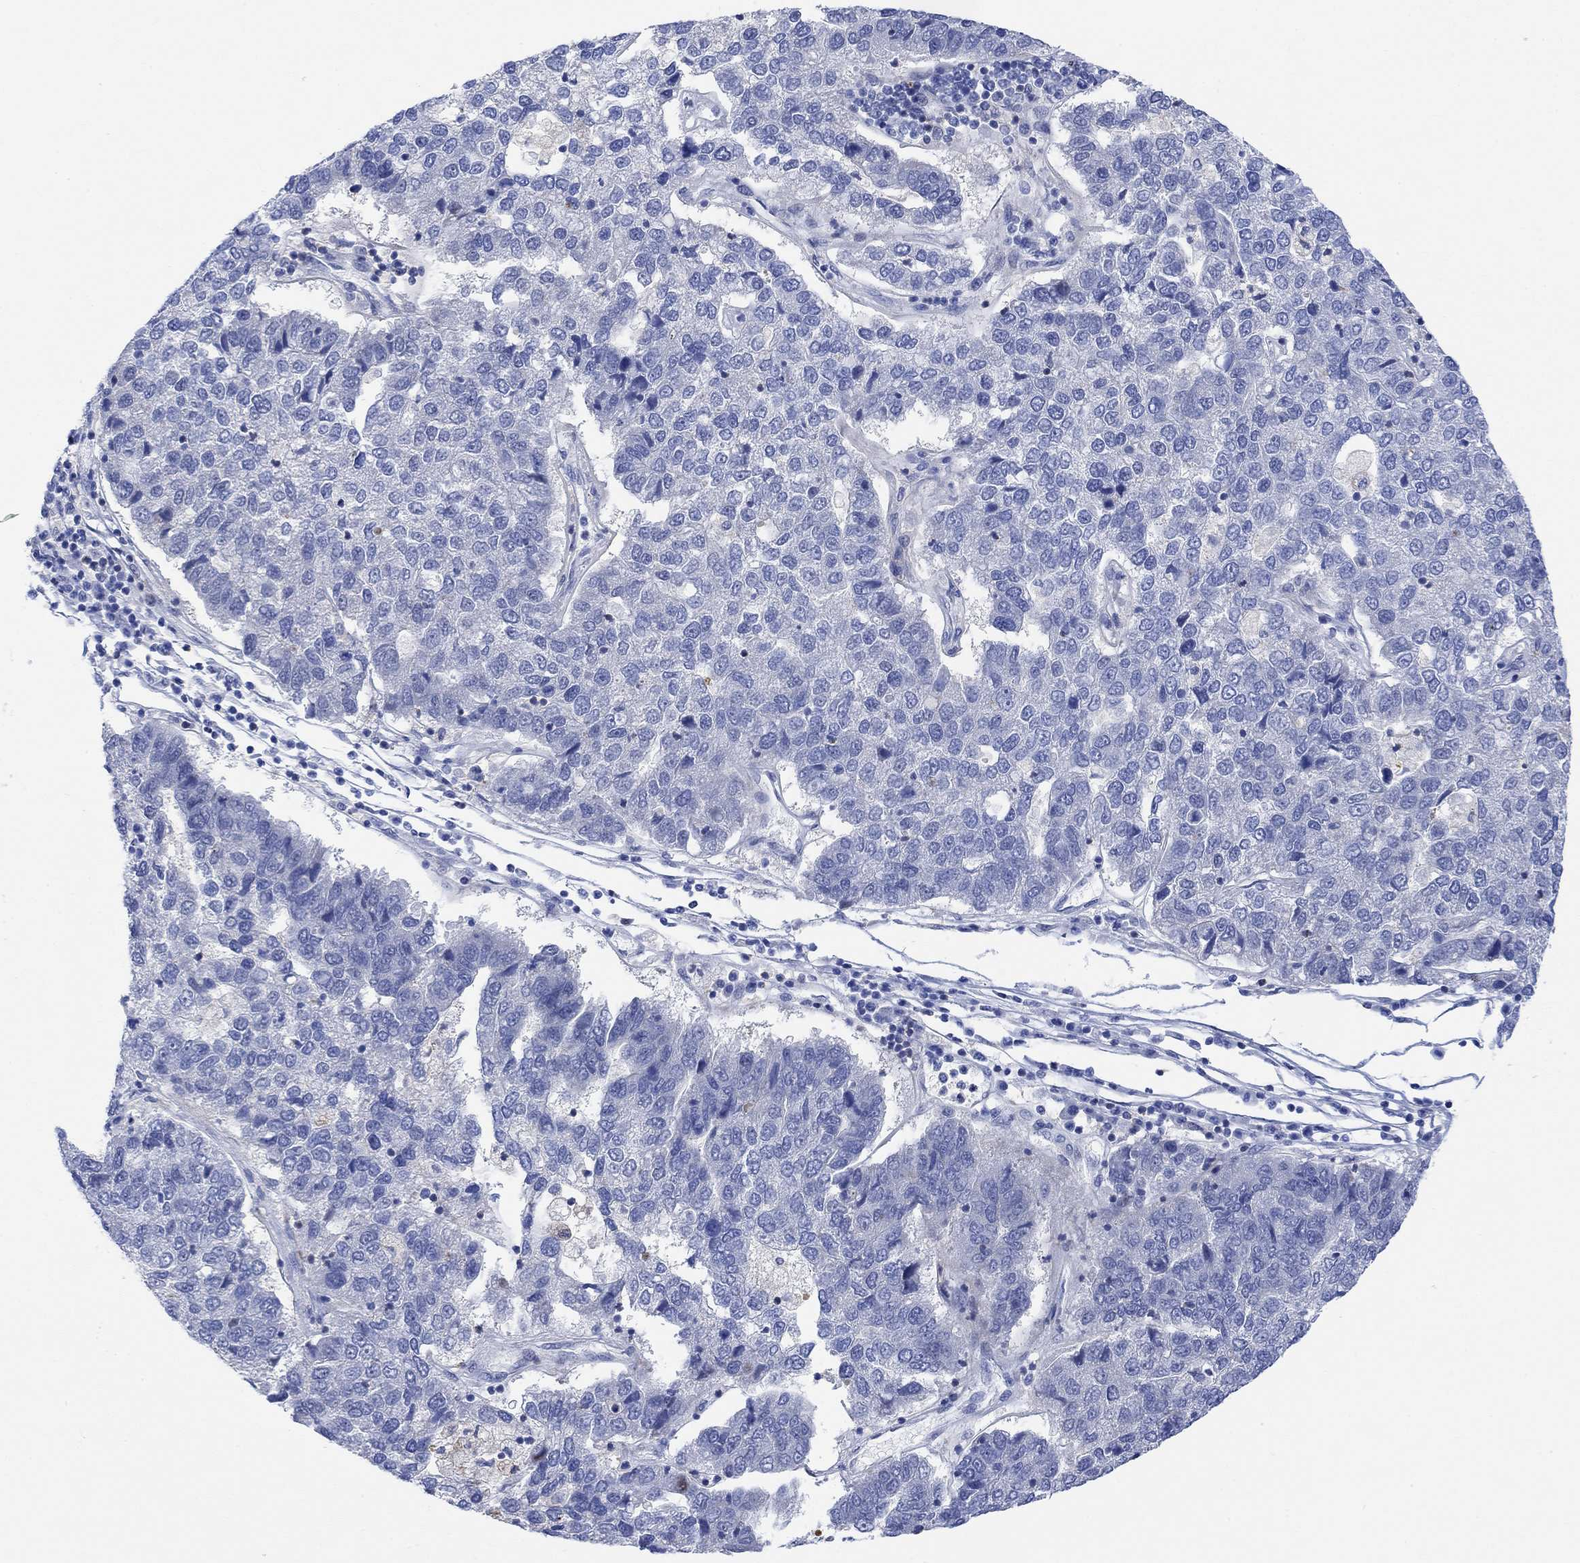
{"staining": {"intensity": "negative", "quantity": "none", "location": "none"}, "tissue": "pancreatic cancer", "cell_type": "Tumor cells", "image_type": "cancer", "snomed": [{"axis": "morphology", "description": "Adenocarcinoma, NOS"}, {"axis": "topography", "description": "Pancreas"}], "caption": "IHC of pancreatic adenocarcinoma demonstrates no staining in tumor cells.", "gene": "ARSK", "patient": {"sex": "female", "age": 61}}